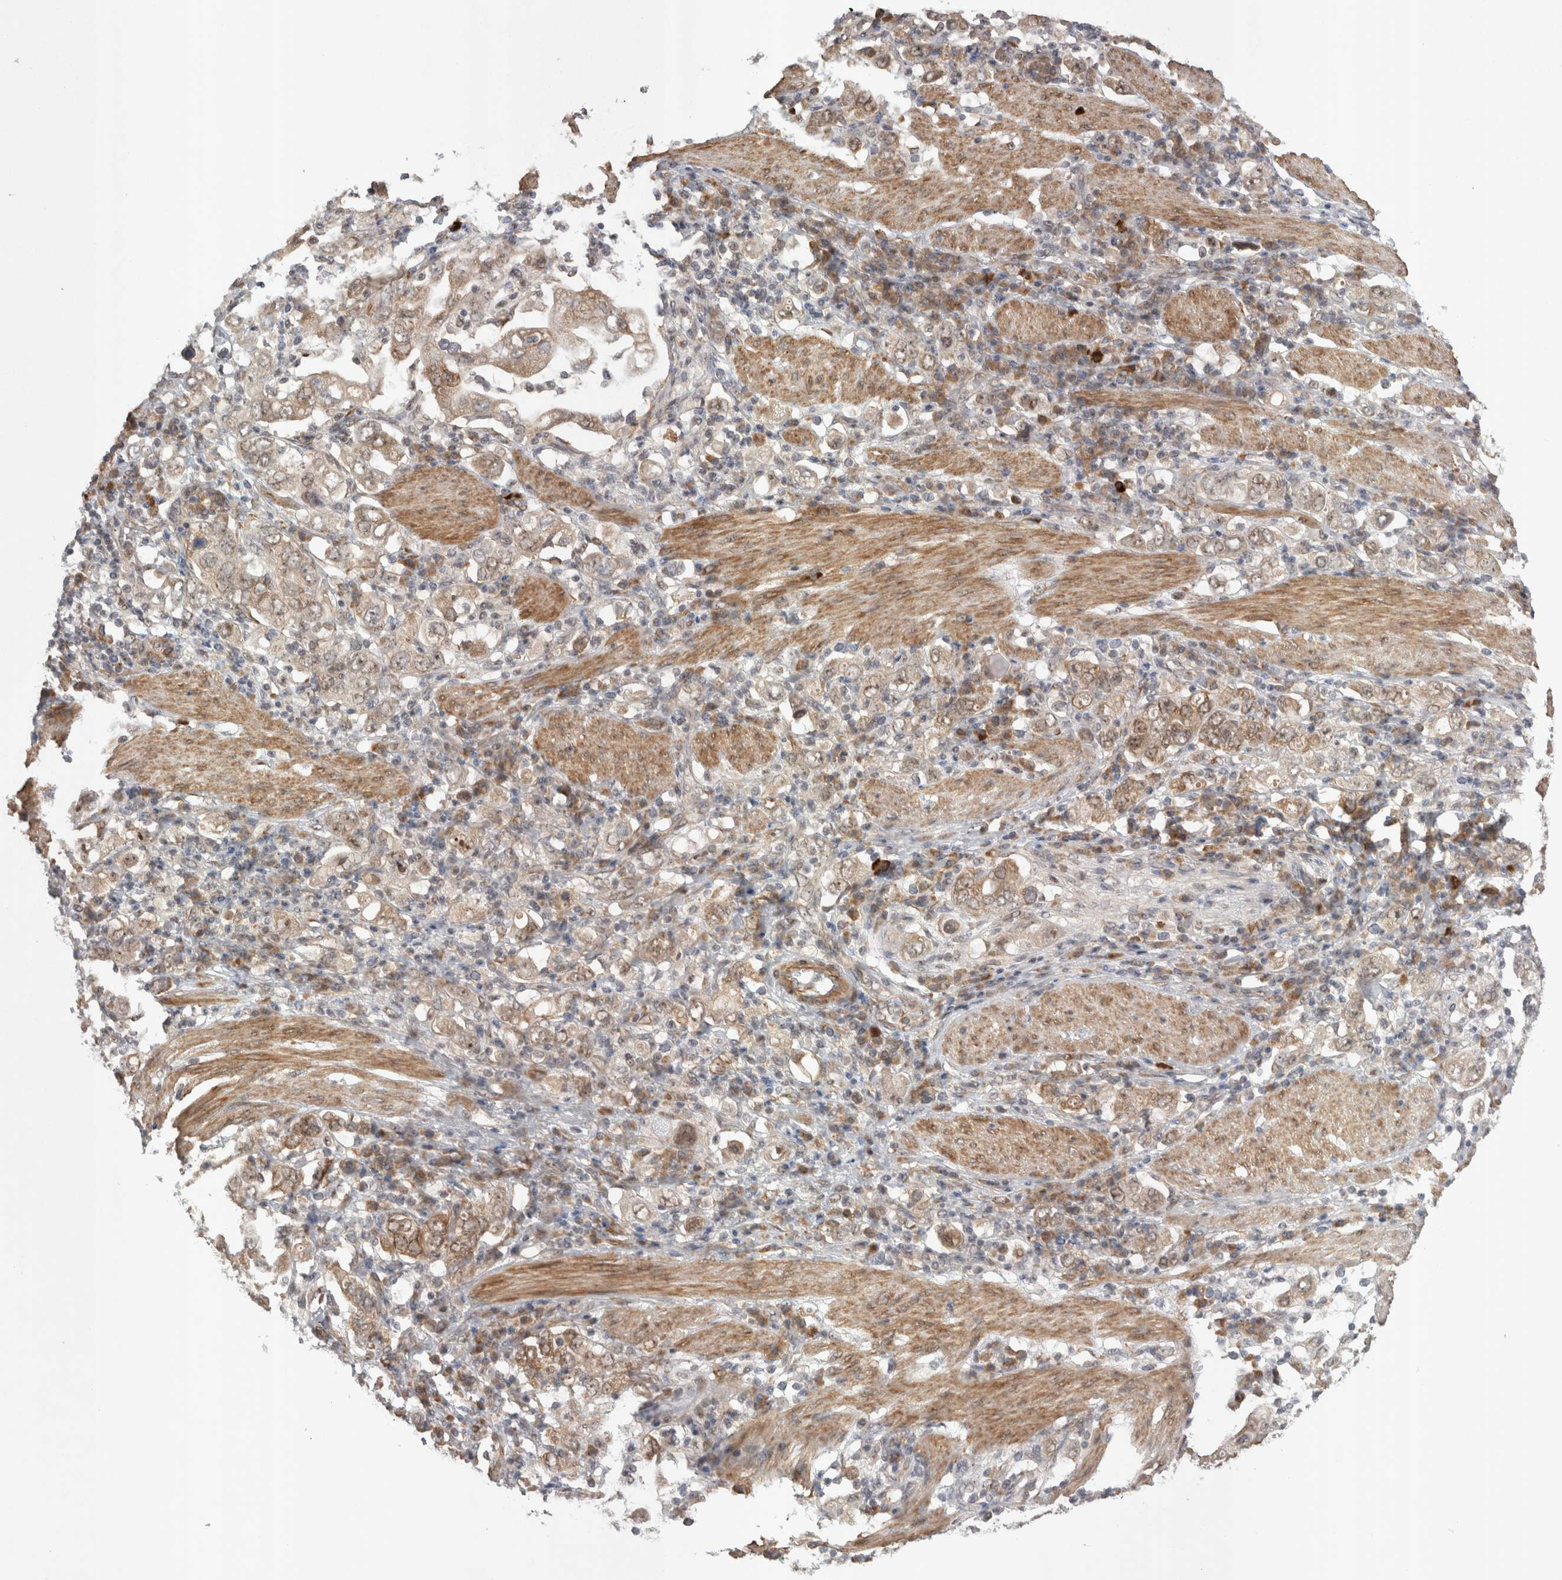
{"staining": {"intensity": "weak", "quantity": "<25%", "location": "cytoplasmic/membranous"}, "tissue": "stomach cancer", "cell_type": "Tumor cells", "image_type": "cancer", "snomed": [{"axis": "morphology", "description": "Adenocarcinoma, NOS"}, {"axis": "topography", "description": "Stomach, upper"}], "caption": "Immunohistochemical staining of human stomach cancer demonstrates no significant staining in tumor cells.", "gene": "EXOSC4", "patient": {"sex": "male", "age": 62}}